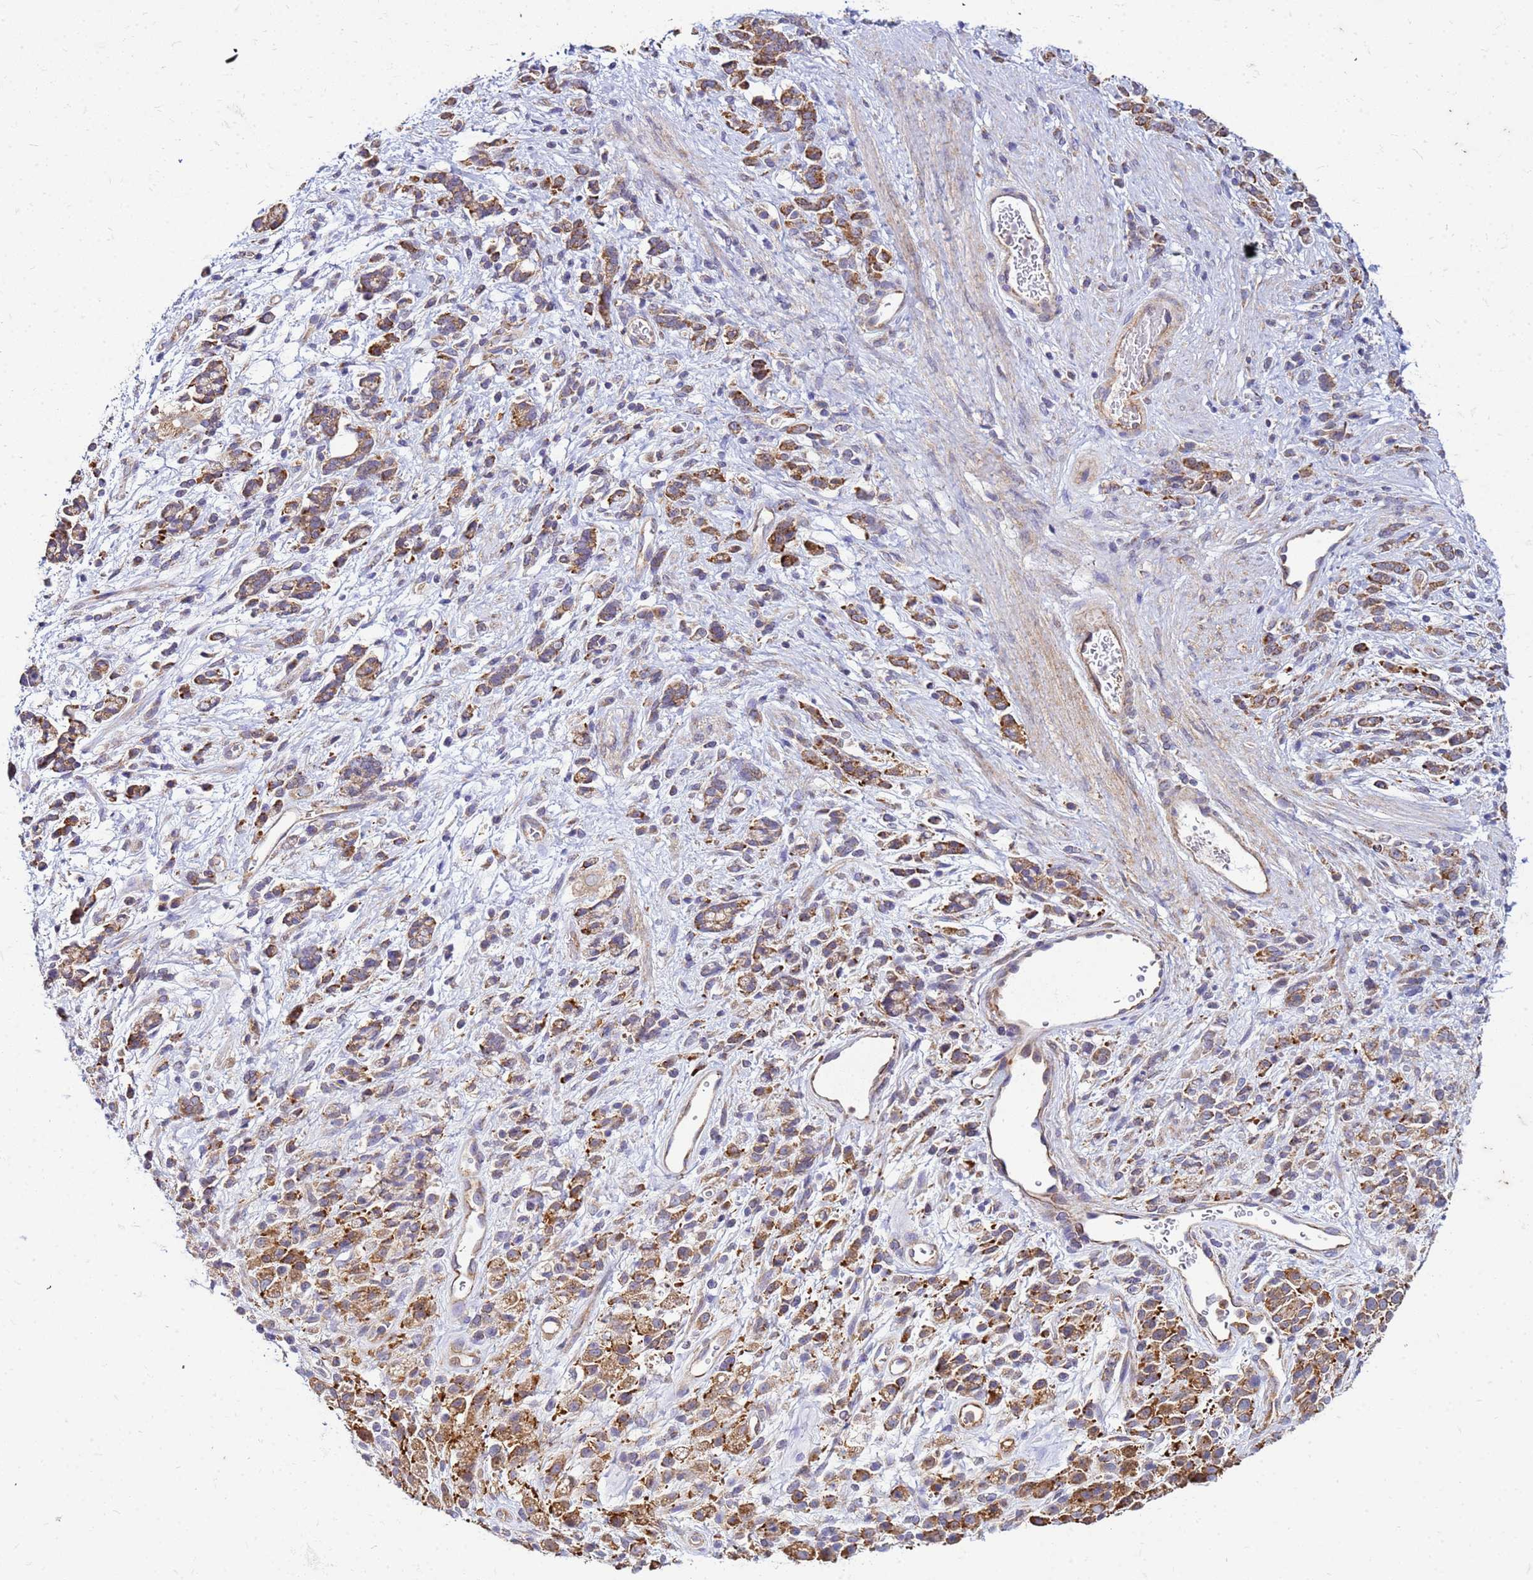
{"staining": {"intensity": "moderate", "quantity": ">75%", "location": "cytoplasmic/membranous"}, "tissue": "stomach cancer", "cell_type": "Tumor cells", "image_type": "cancer", "snomed": [{"axis": "morphology", "description": "Adenocarcinoma, NOS"}, {"axis": "topography", "description": "Stomach"}], "caption": "Protein staining reveals moderate cytoplasmic/membranous staining in about >75% of tumor cells in stomach cancer (adenocarcinoma).", "gene": "PKD1", "patient": {"sex": "female", "age": 60}}